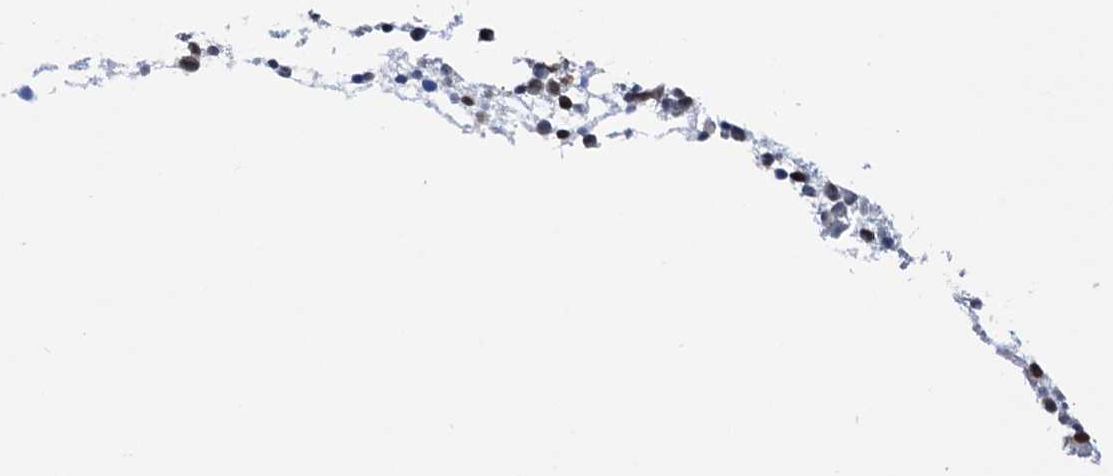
{"staining": {"intensity": "negative", "quantity": "none", "location": "none"}, "tissue": "bone marrow", "cell_type": "Hematopoietic cells", "image_type": "normal", "snomed": [{"axis": "morphology", "description": "Normal tissue, NOS"}, {"axis": "topography", "description": "Bone marrow"}], "caption": "An immunohistochemistry (IHC) image of benign bone marrow is shown. There is no staining in hematopoietic cells of bone marrow.", "gene": "NCAPD2", "patient": {"sex": "female", "age": 57}}